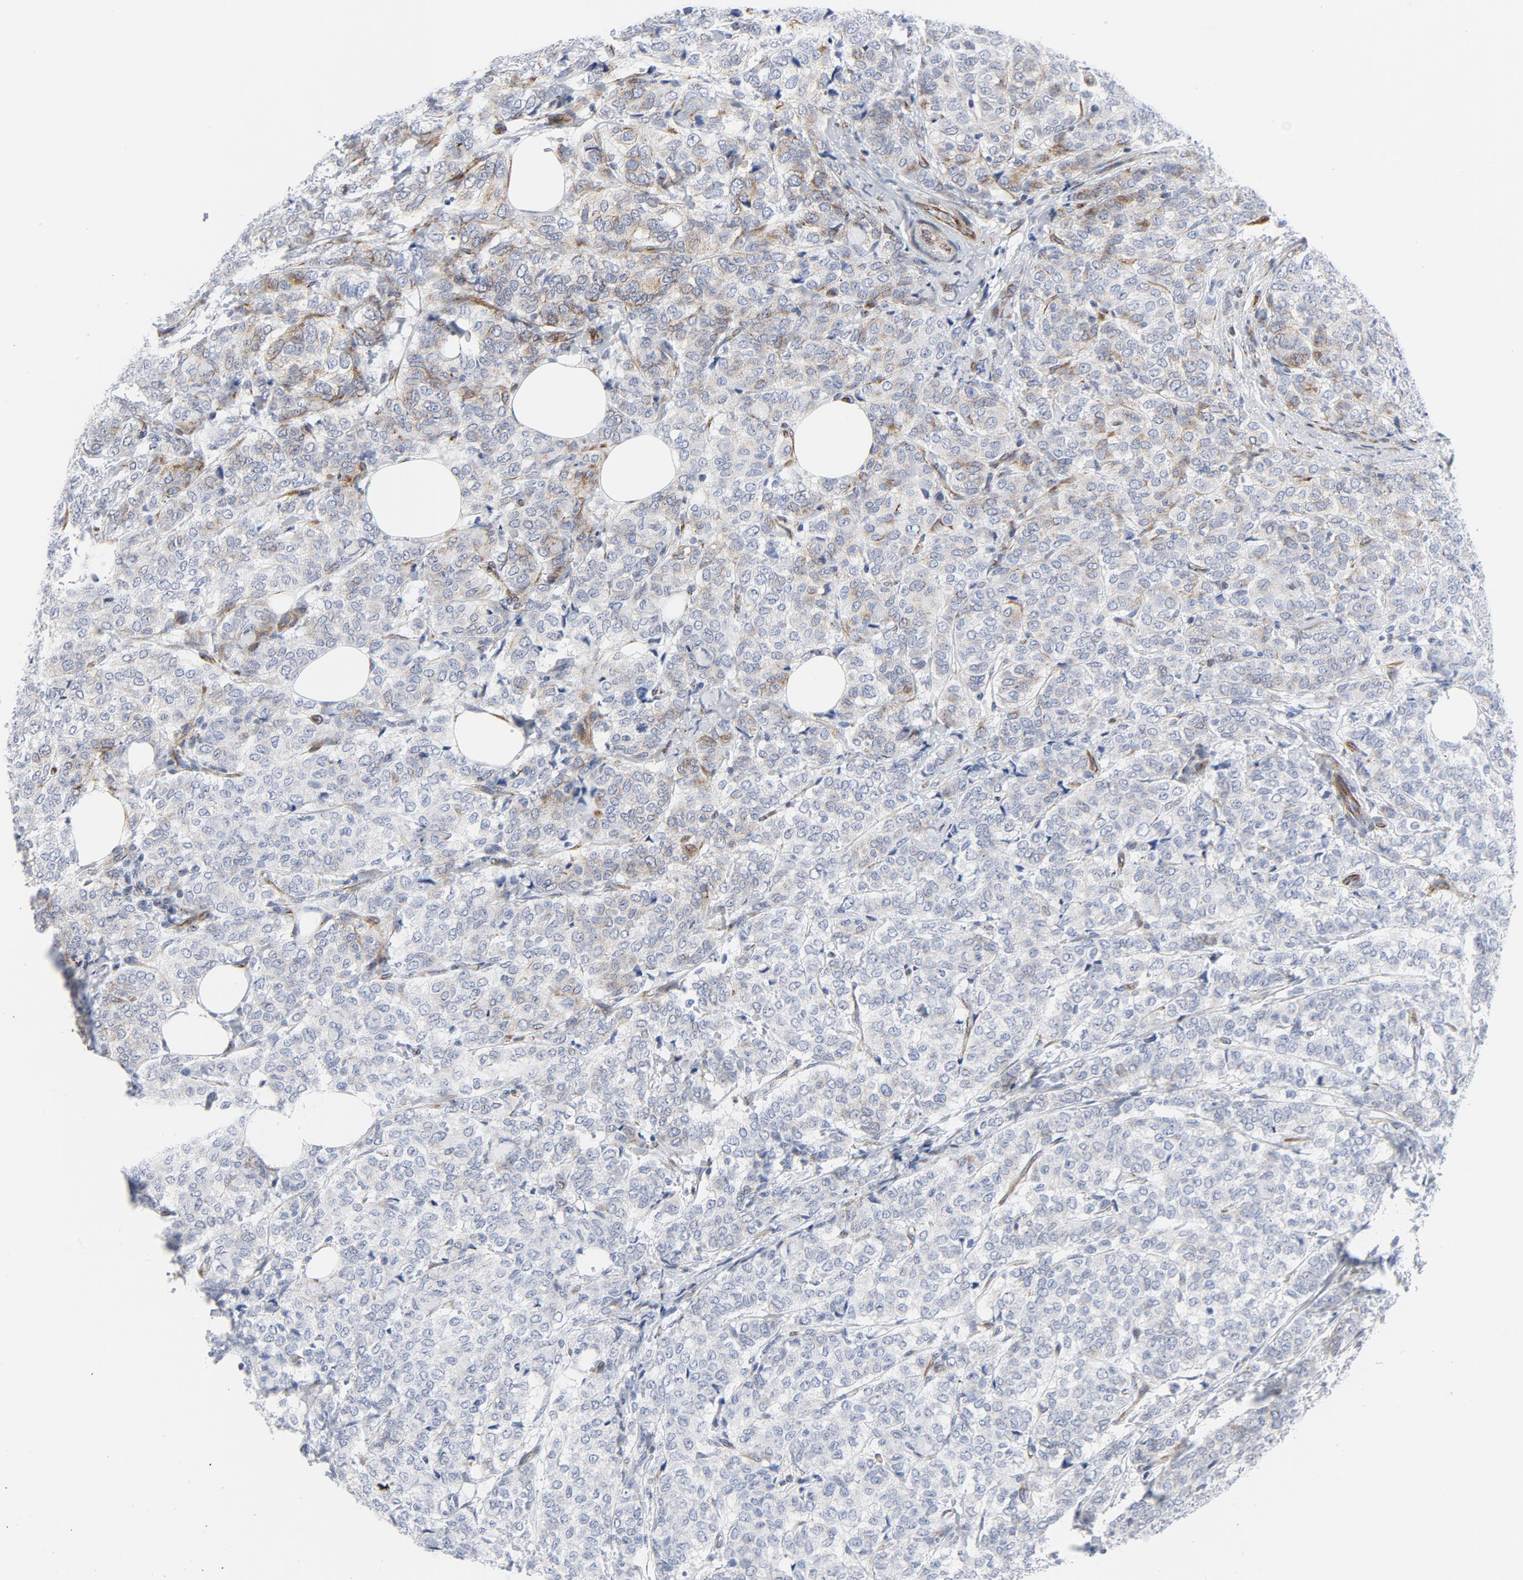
{"staining": {"intensity": "weak", "quantity": "<25%", "location": "cytoplasmic/membranous"}, "tissue": "breast cancer", "cell_type": "Tumor cells", "image_type": "cancer", "snomed": [{"axis": "morphology", "description": "Lobular carcinoma"}, {"axis": "topography", "description": "Breast"}], "caption": "High magnification brightfield microscopy of breast cancer stained with DAB (brown) and counterstained with hematoxylin (blue): tumor cells show no significant staining.", "gene": "TUBB1", "patient": {"sex": "female", "age": 60}}